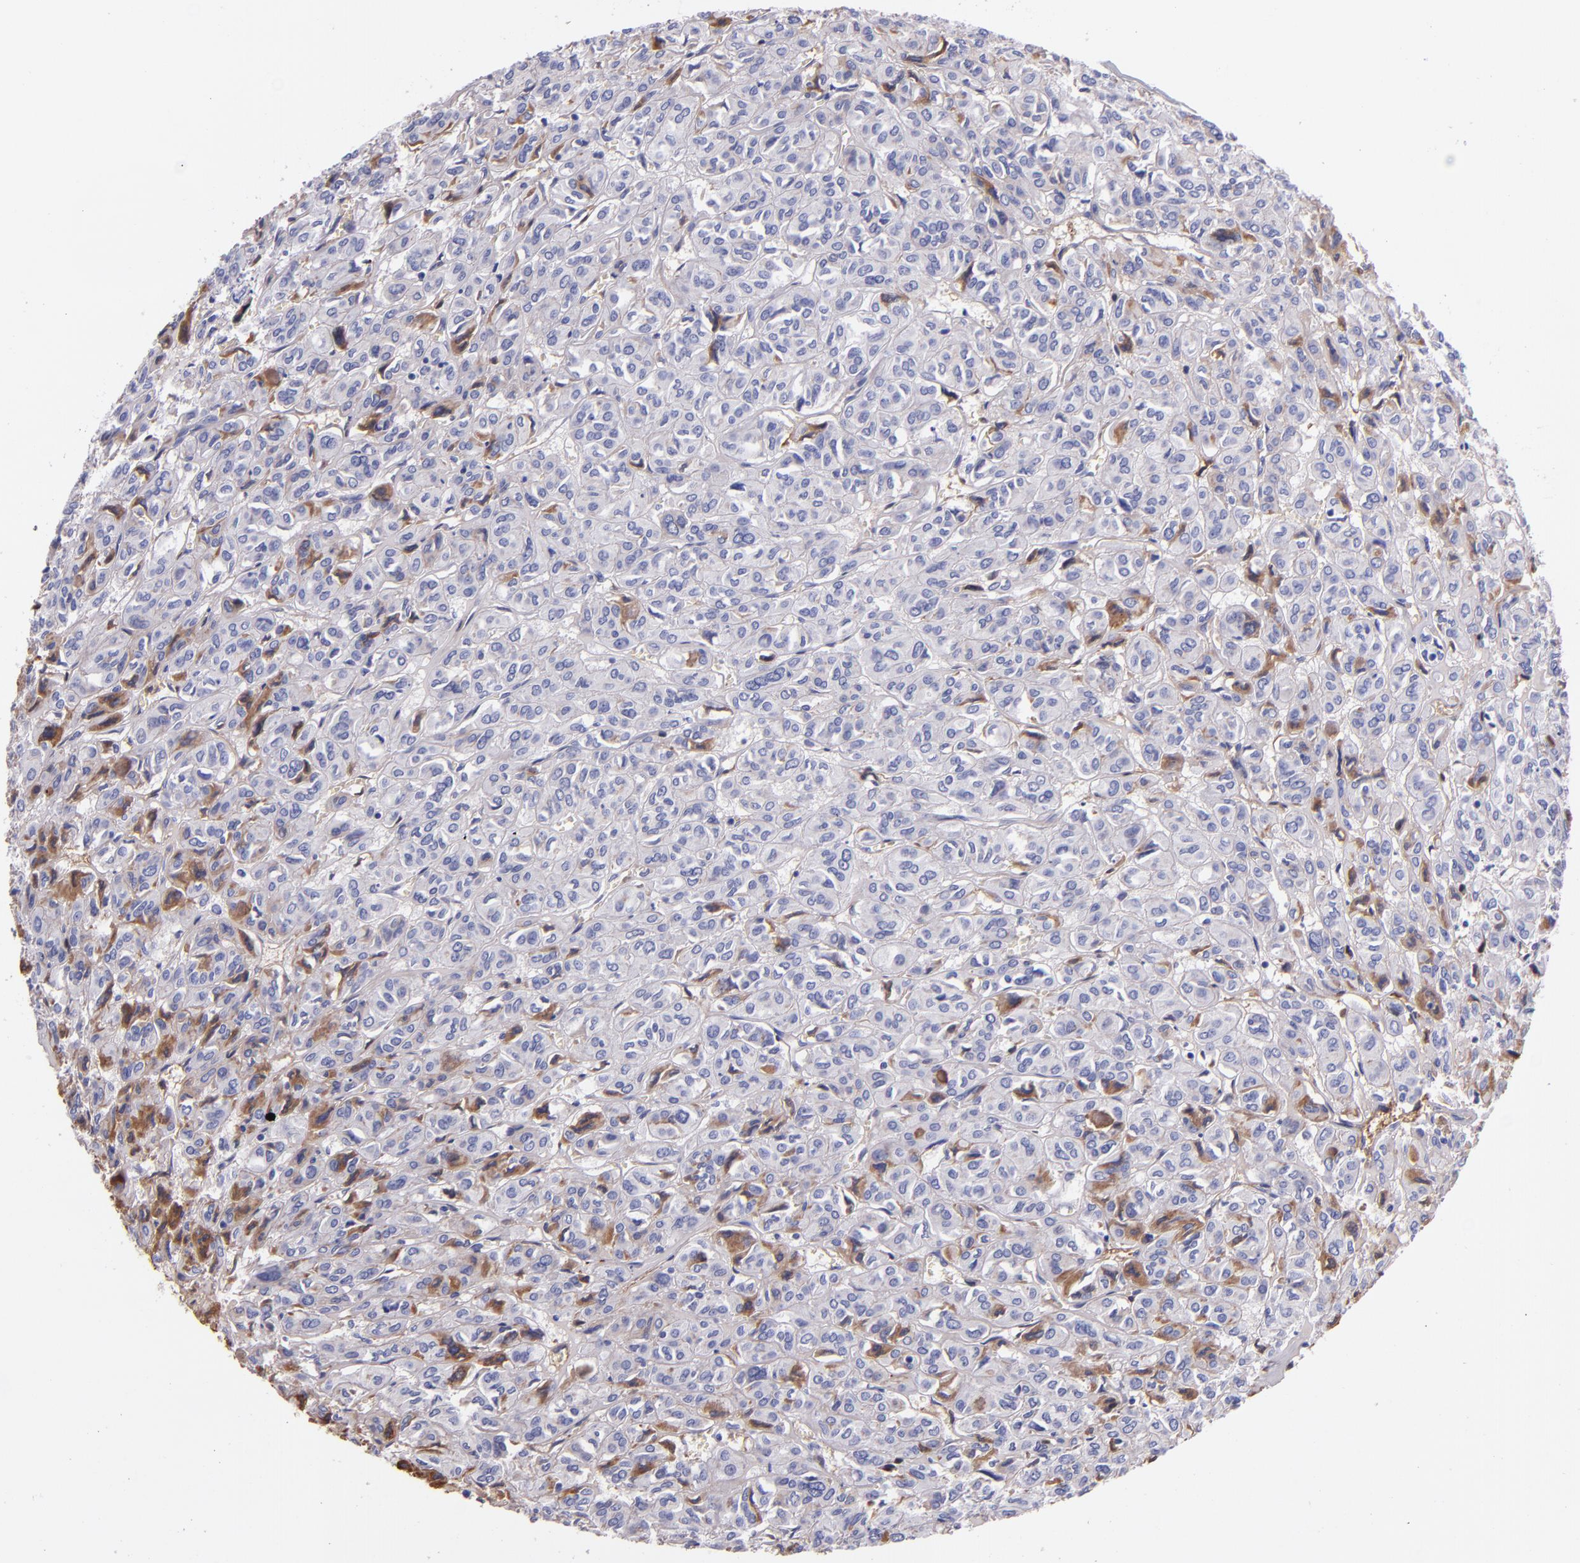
{"staining": {"intensity": "moderate", "quantity": "25%-75%", "location": "cytoplasmic/membranous"}, "tissue": "thyroid cancer", "cell_type": "Tumor cells", "image_type": "cancer", "snomed": [{"axis": "morphology", "description": "Follicular adenoma carcinoma, NOS"}, {"axis": "topography", "description": "Thyroid gland"}], "caption": "Immunohistochemistry (DAB) staining of follicular adenoma carcinoma (thyroid) shows moderate cytoplasmic/membranous protein staining in approximately 25%-75% of tumor cells.", "gene": "KNG1", "patient": {"sex": "female", "age": 71}}